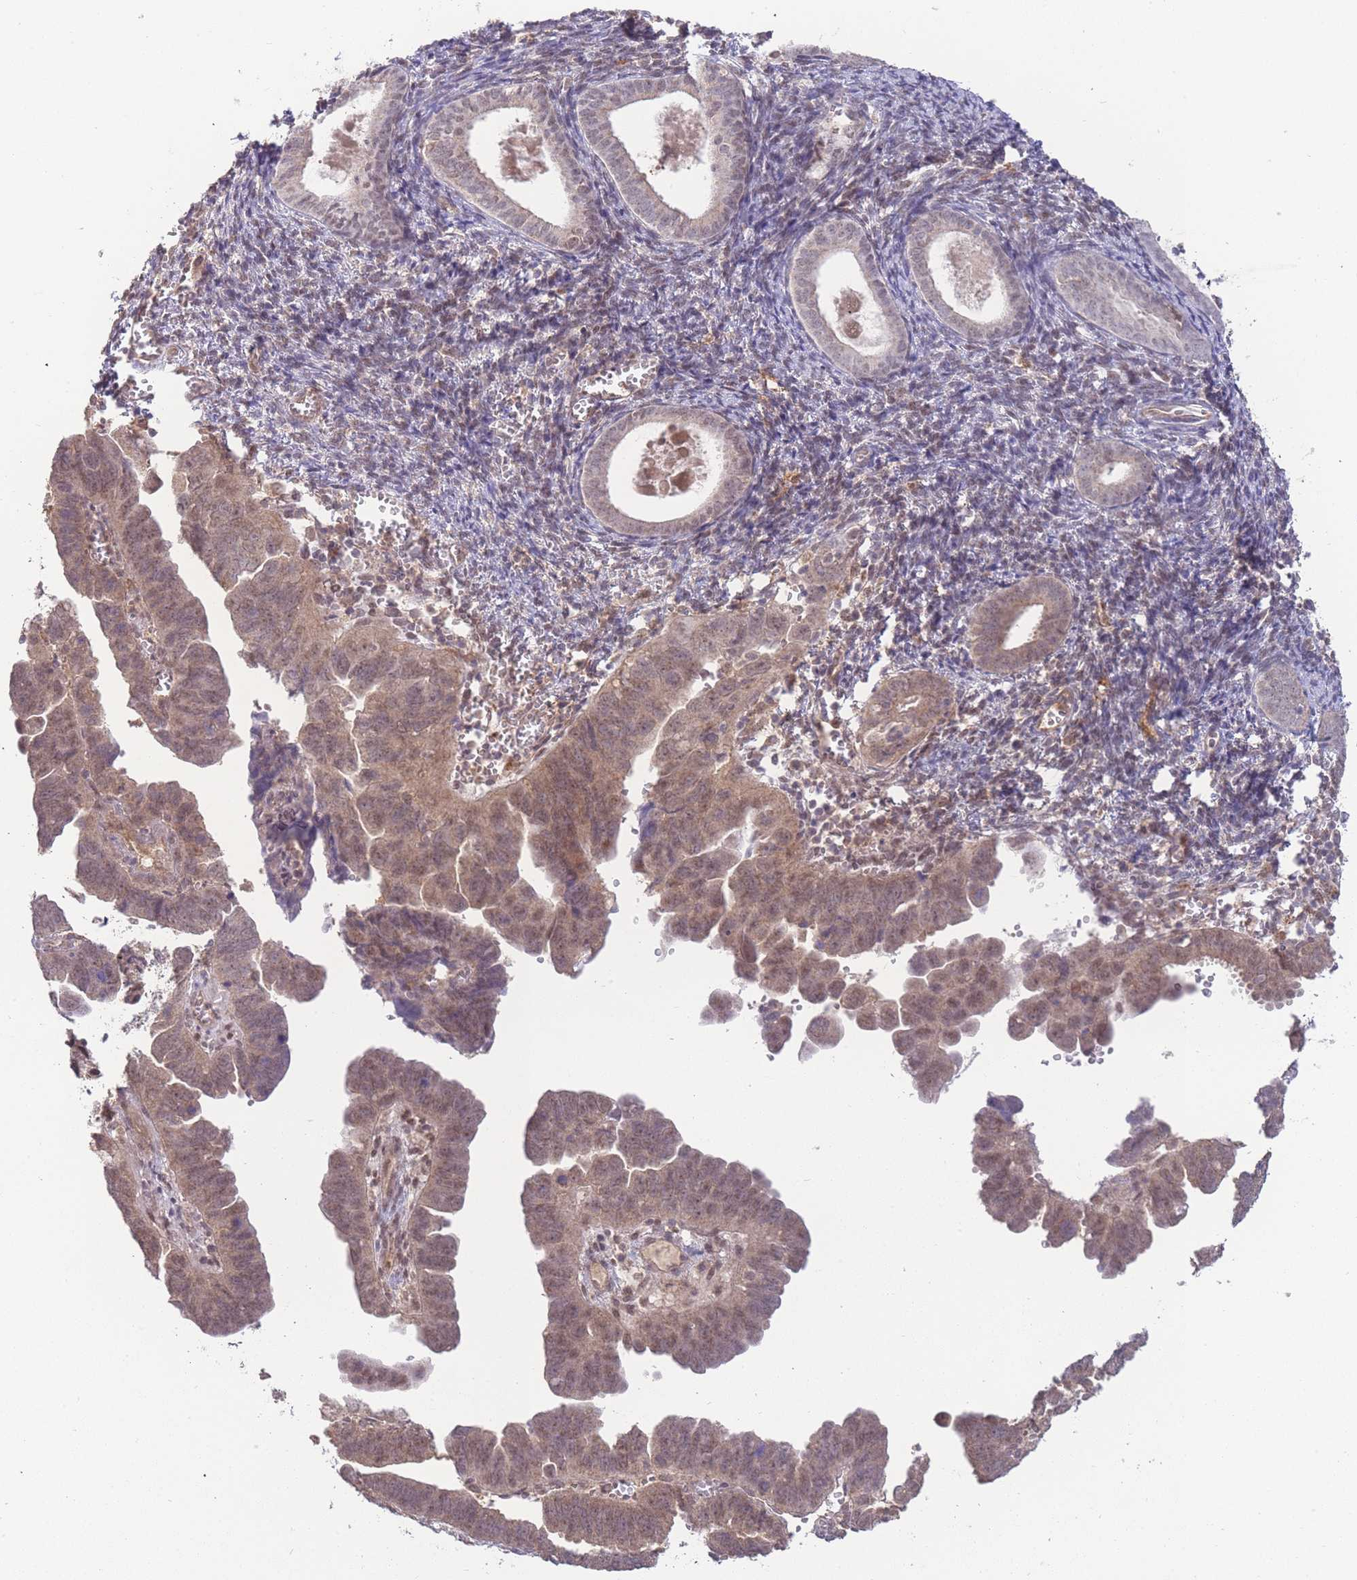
{"staining": {"intensity": "moderate", "quantity": ">75%", "location": "cytoplasmic/membranous,nuclear"}, "tissue": "endometrial cancer", "cell_type": "Tumor cells", "image_type": "cancer", "snomed": [{"axis": "morphology", "description": "Adenocarcinoma, NOS"}, {"axis": "topography", "description": "Endometrium"}], "caption": "IHC staining of adenocarcinoma (endometrial), which shows medium levels of moderate cytoplasmic/membranous and nuclear positivity in approximately >75% of tumor cells indicating moderate cytoplasmic/membranous and nuclear protein expression. The staining was performed using DAB (3,3'-diaminobenzidine) (brown) for protein detection and nuclei were counterstained in hematoxylin (blue).", "gene": "RNF144B", "patient": {"sex": "female", "age": 75}}